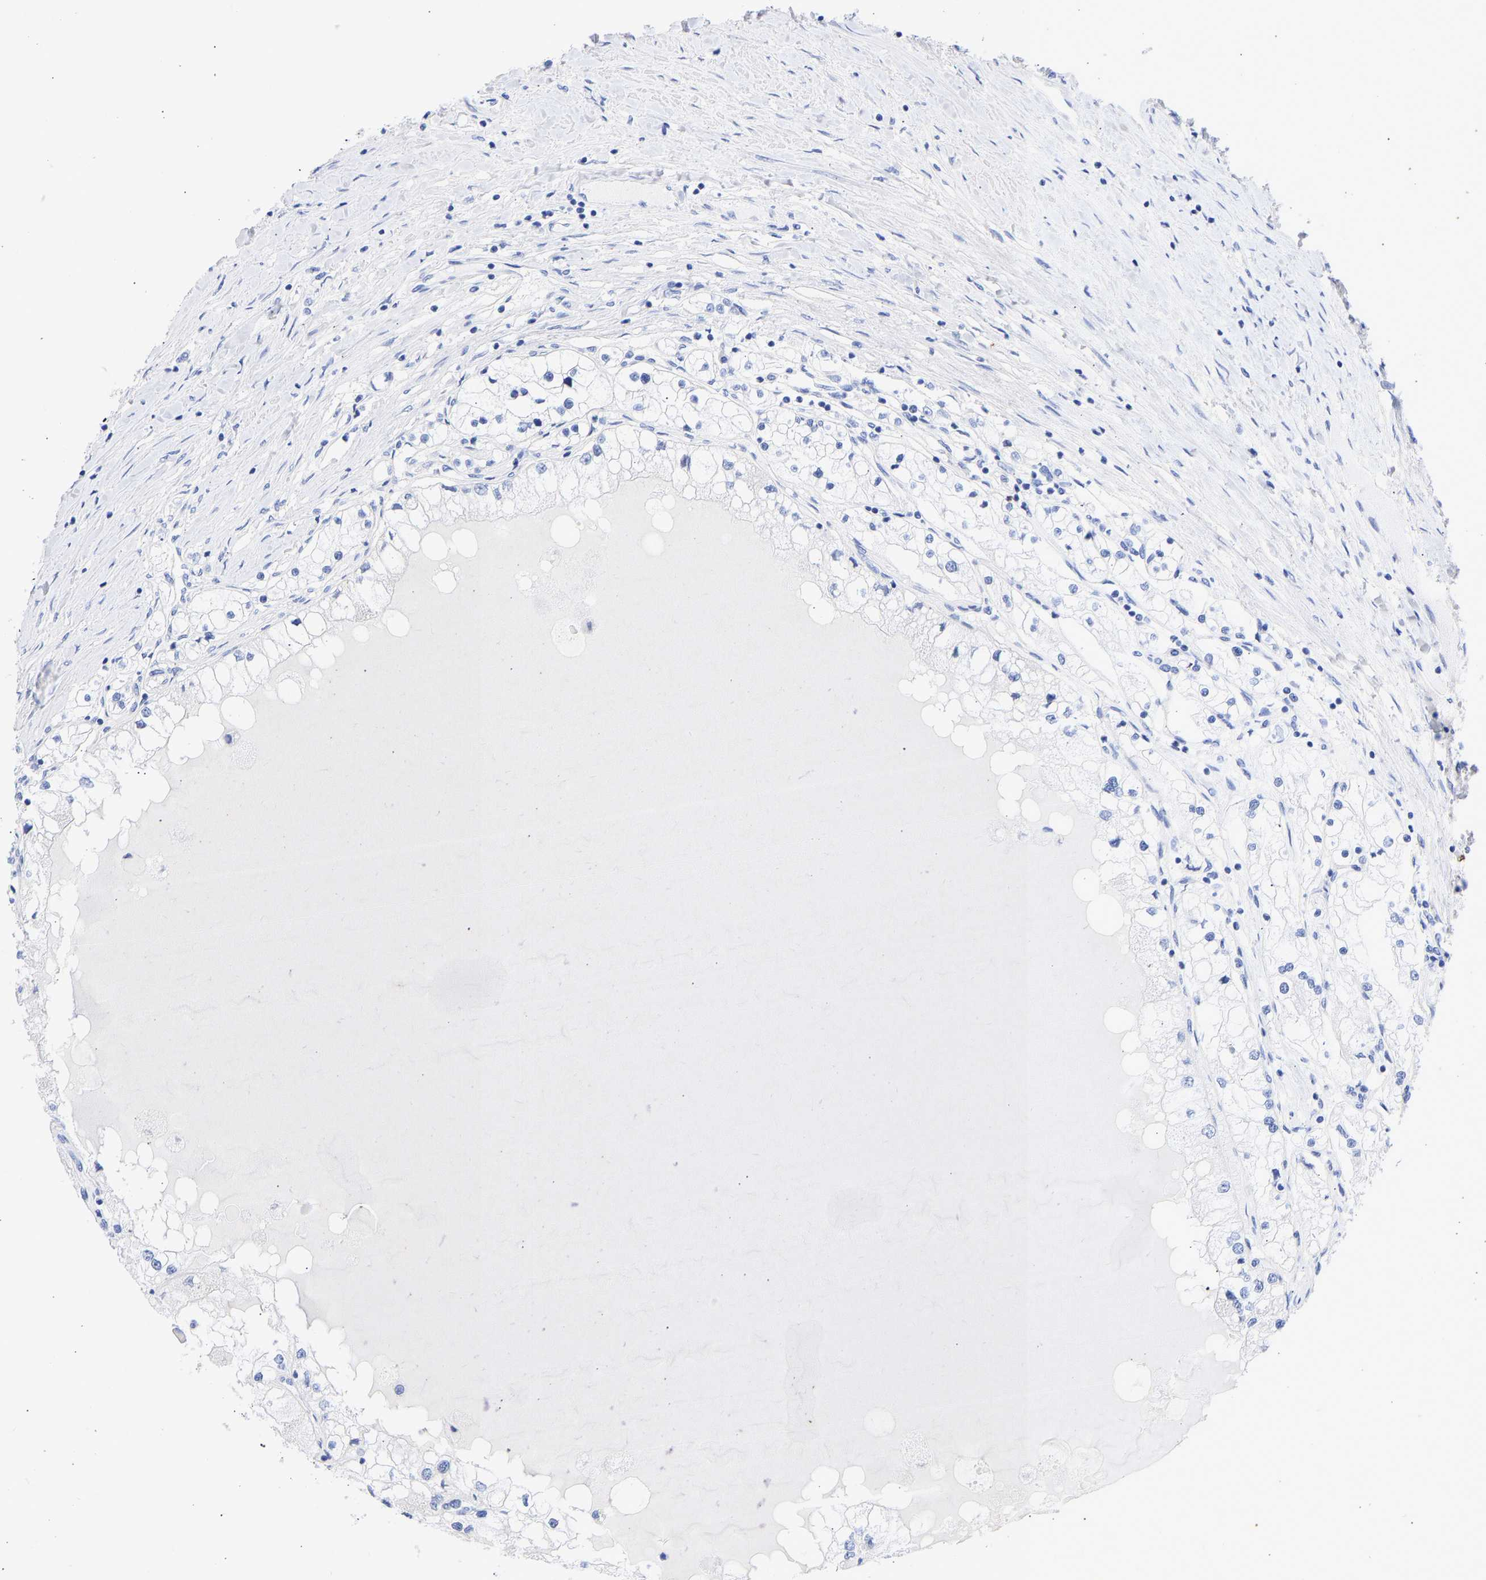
{"staining": {"intensity": "negative", "quantity": "none", "location": "none"}, "tissue": "renal cancer", "cell_type": "Tumor cells", "image_type": "cancer", "snomed": [{"axis": "morphology", "description": "Adenocarcinoma, NOS"}, {"axis": "topography", "description": "Kidney"}], "caption": "Protein analysis of renal cancer (adenocarcinoma) demonstrates no significant staining in tumor cells.", "gene": "KRT1", "patient": {"sex": "male", "age": 68}}